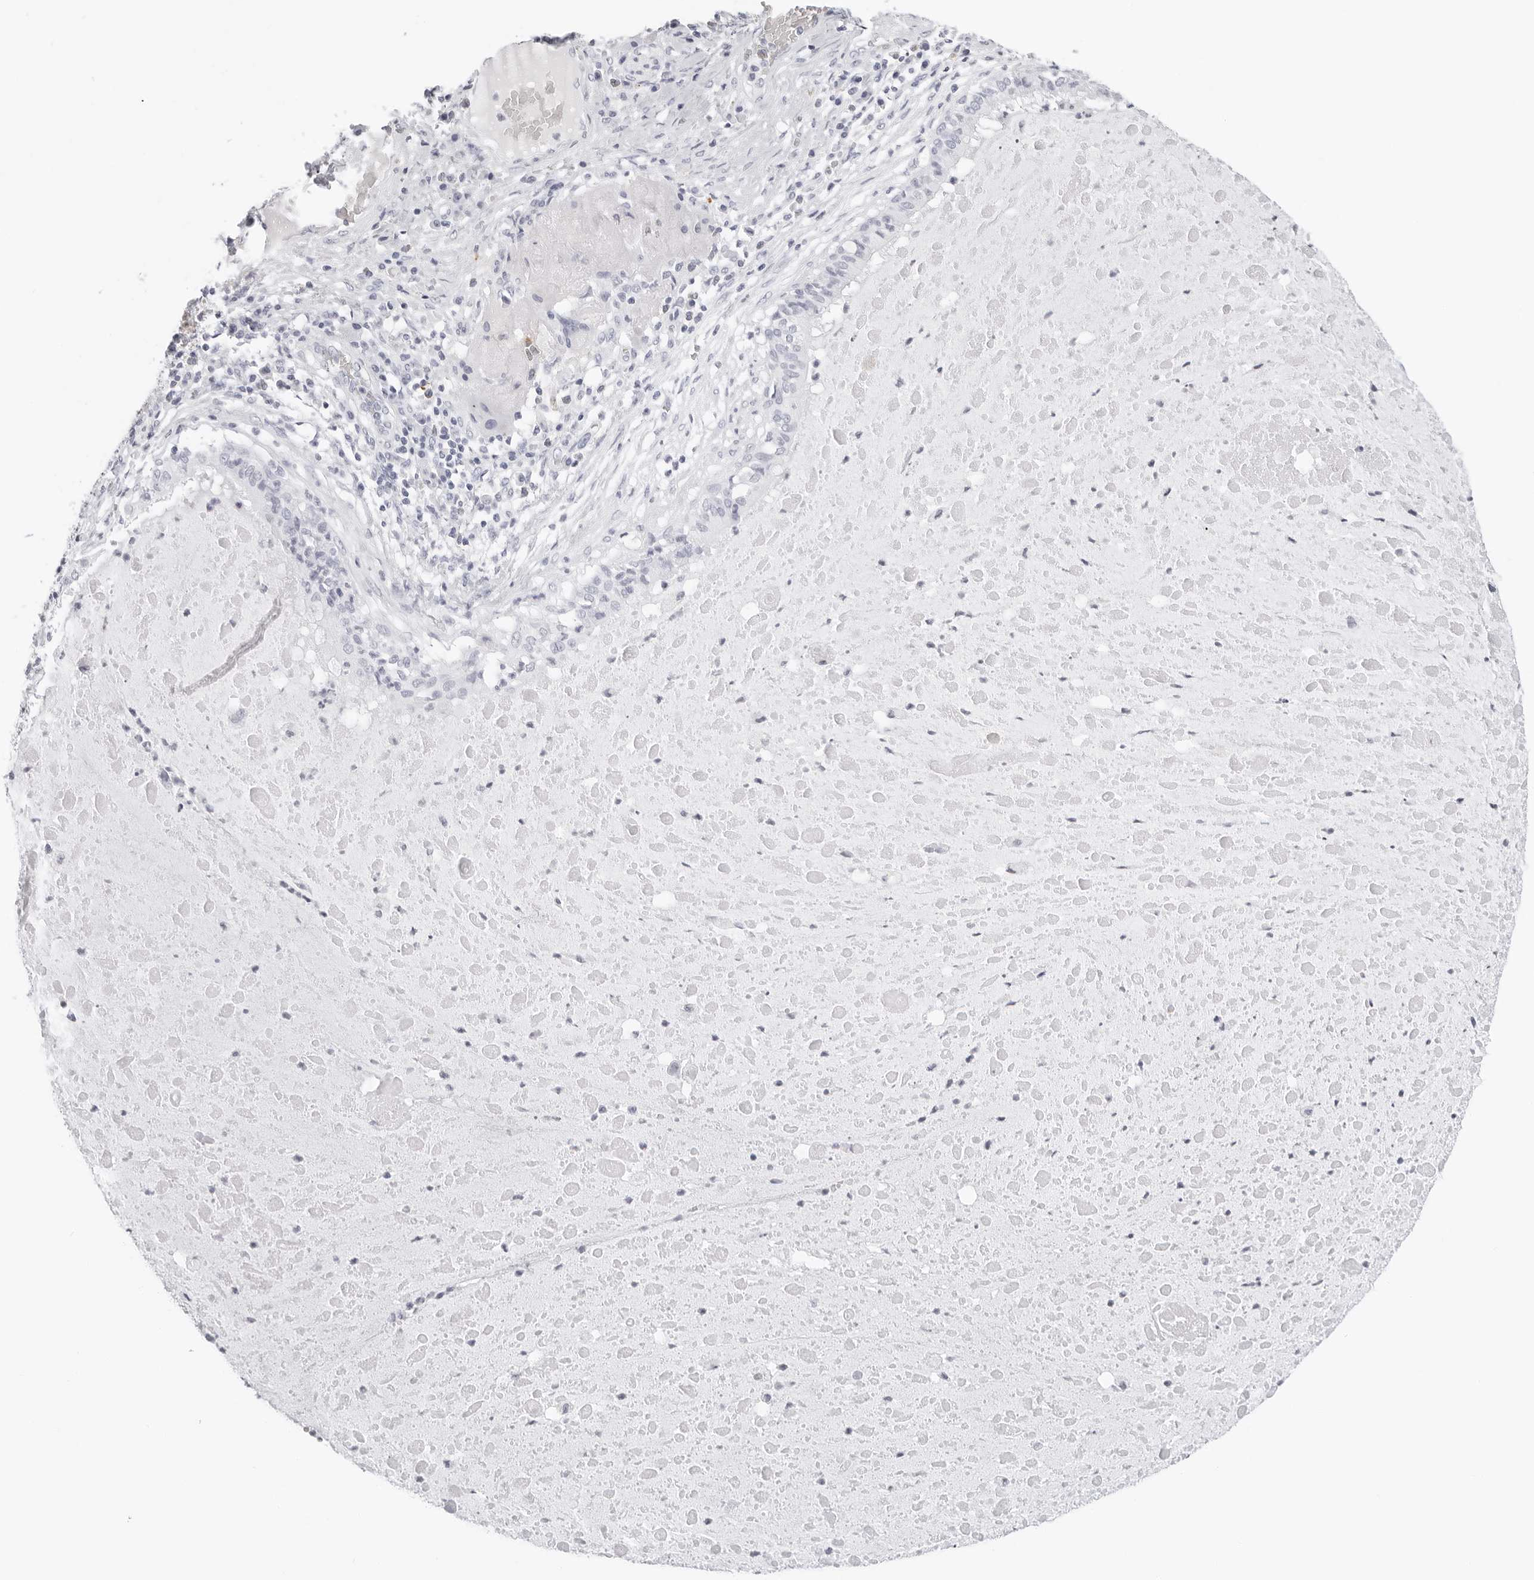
{"staining": {"intensity": "negative", "quantity": "none", "location": "none"}, "tissue": "lung cancer", "cell_type": "Tumor cells", "image_type": "cancer", "snomed": [{"axis": "morphology", "description": "Squamous cell carcinoma, NOS"}, {"axis": "topography", "description": "Lung"}], "caption": "Immunohistochemical staining of human lung squamous cell carcinoma exhibits no significant expression in tumor cells. (DAB (3,3'-diaminobenzidine) immunohistochemistry, high magnification).", "gene": "AGMAT", "patient": {"sex": "male", "age": 61}}